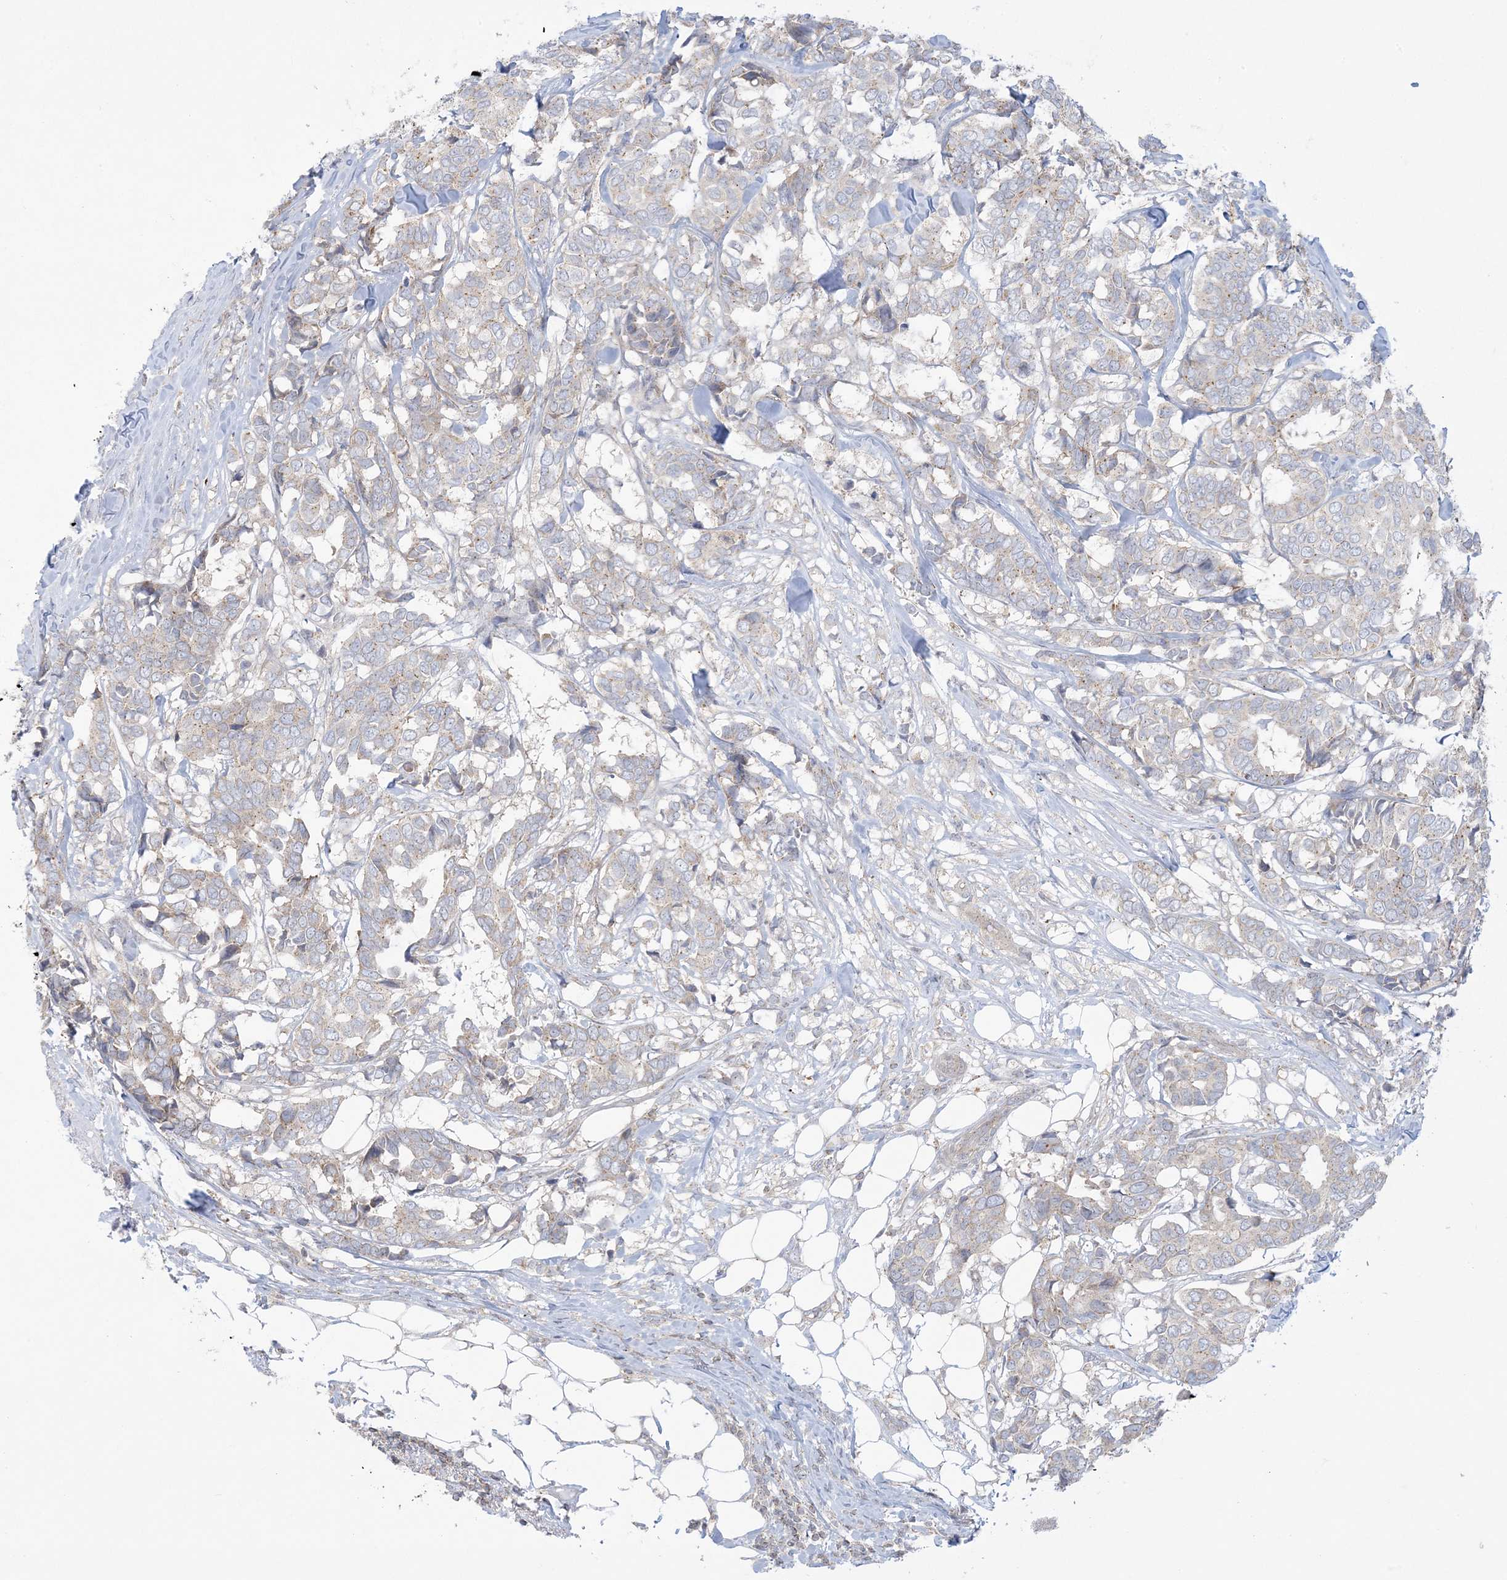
{"staining": {"intensity": "weak", "quantity": "<25%", "location": "cytoplasmic/membranous"}, "tissue": "breast cancer", "cell_type": "Tumor cells", "image_type": "cancer", "snomed": [{"axis": "morphology", "description": "Duct carcinoma"}, {"axis": "topography", "description": "Breast"}], "caption": "Histopathology image shows no protein expression in tumor cells of breast cancer tissue.", "gene": "SLAMF9", "patient": {"sex": "female", "age": 87}}